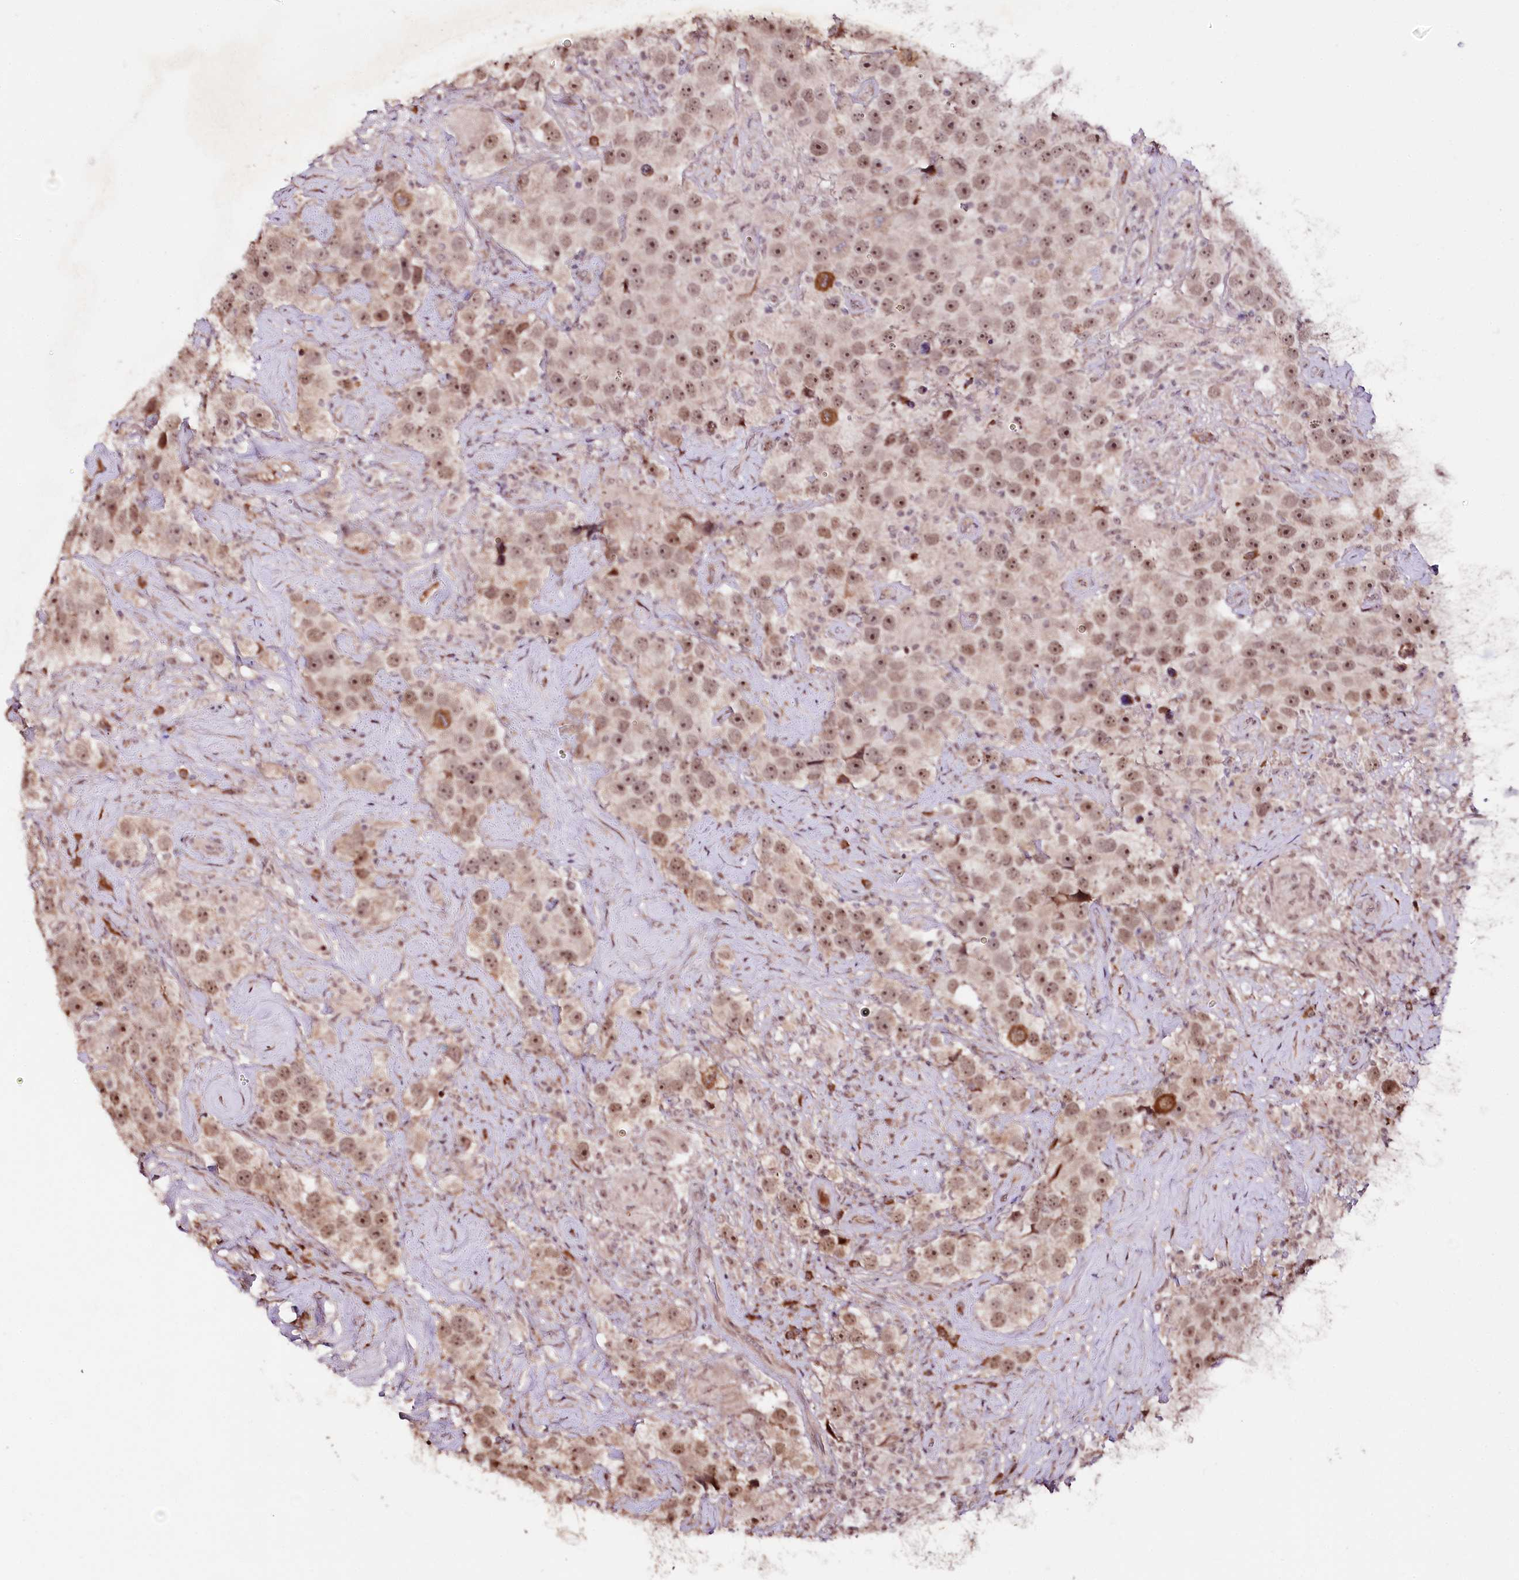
{"staining": {"intensity": "moderate", "quantity": ">75%", "location": "nuclear"}, "tissue": "testis cancer", "cell_type": "Tumor cells", "image_type": "cancer", "snomed": [{"axis": "morphology", "description": "Seminoma, NOS"}, {"axis": "topography", "description": "Testis"}], "caption": "High-power microscopy captured an immunohistochemistry (IHC) micrograph of seminoma (testis), revealing moderate nuclear positivity in about >75% of tumor cells.", "gene": "DMP1", "patient": {"sex": "male", "age": 49}}